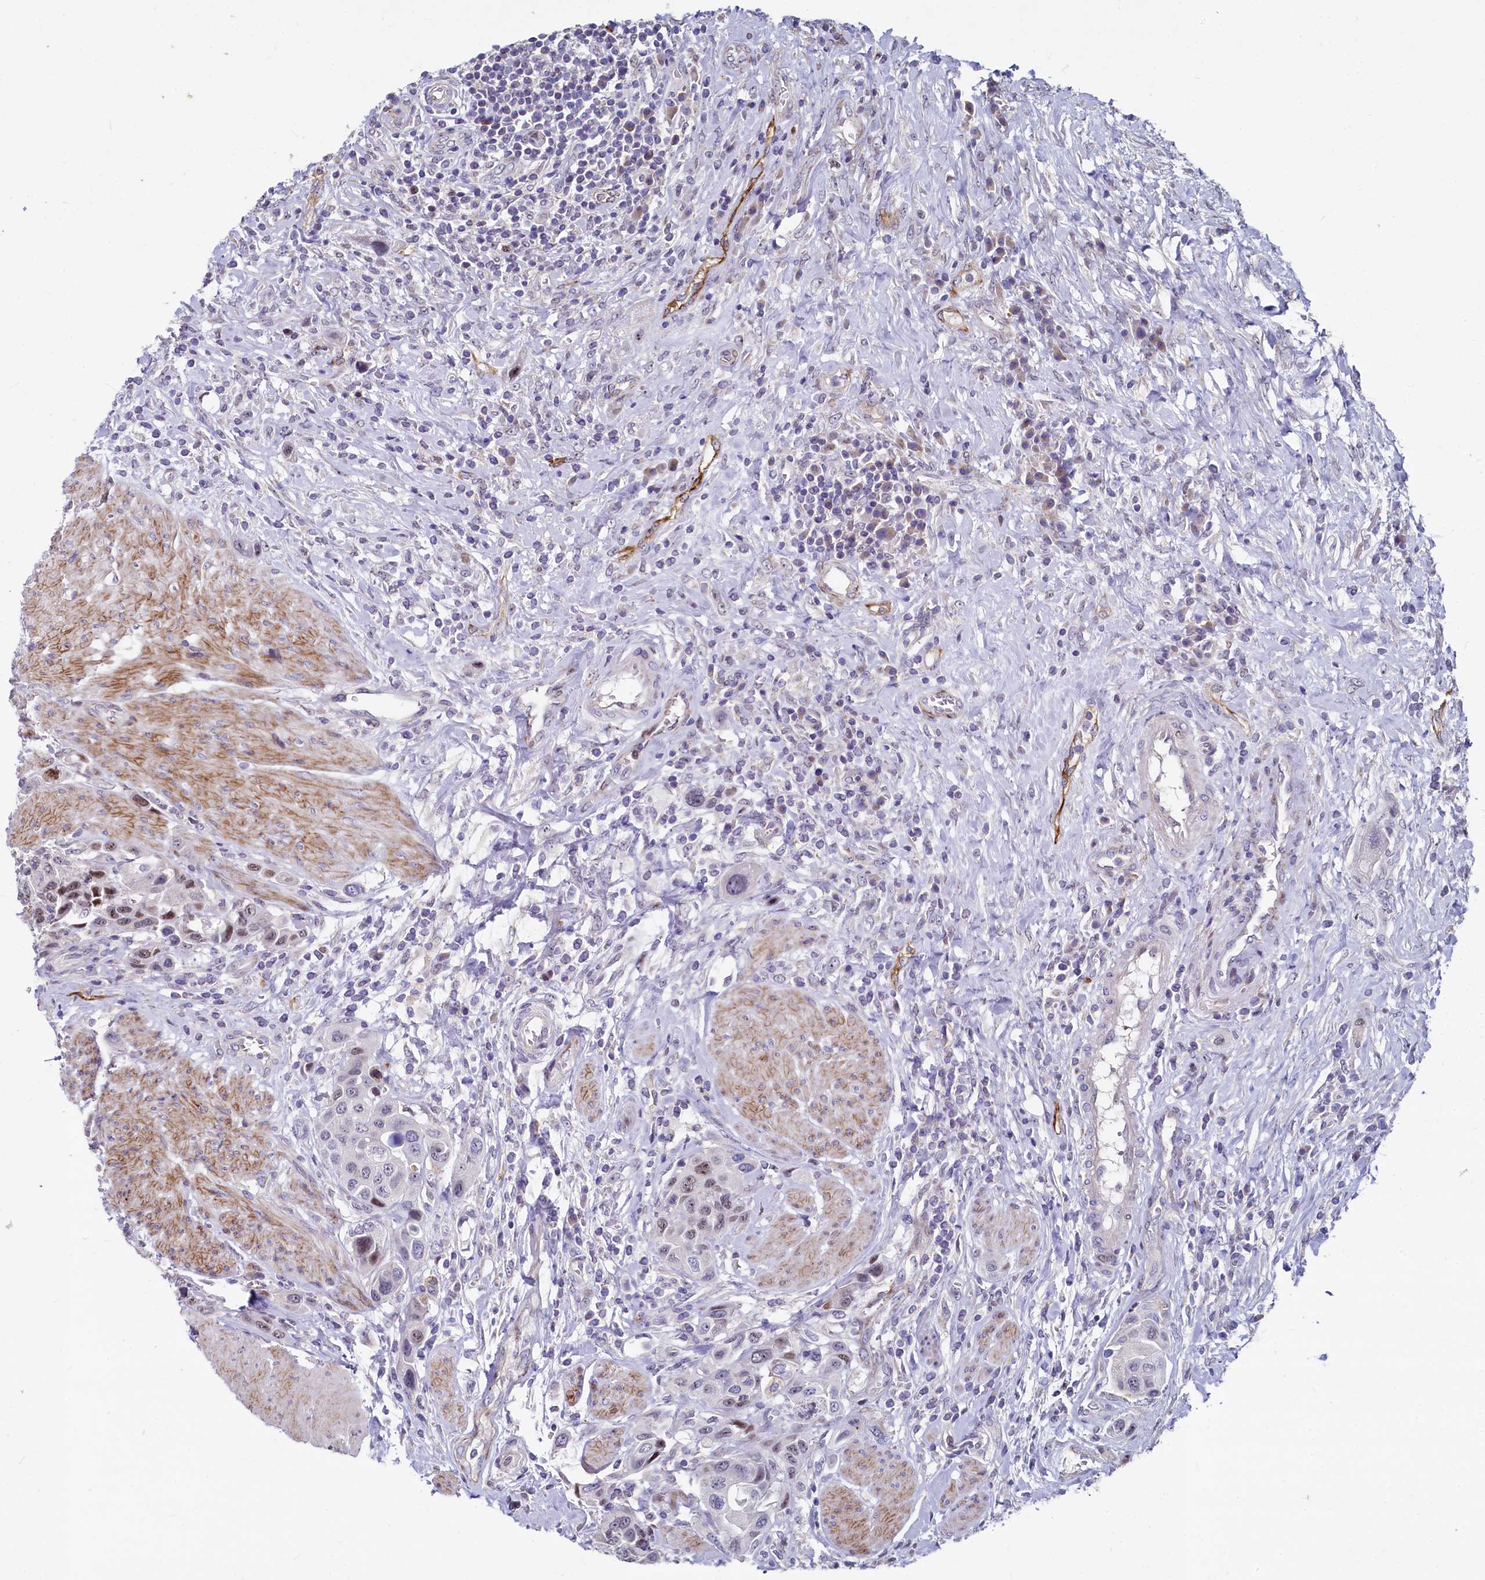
{"staining": {"intensity": "weak", "quantity": "25%-75%", "location": "nuclear"}, "tissue": "urothelial cancer", "cell_type": "Tumor cells", "image_type": "cancer", "snomed": [{"axis": "morphology", "description": "Urothelial carcinoma, High grade"}, {"axis": "topography", "description": "Urinary bladder"}], "caption": "Immunohistochemistry (IHC) of human high-grade urothelial carcinoma demonstrates low levels of weak nuclear staining in approximately 25%-75% of tumor cells.", "gene": "ASXL3", "patient": {"sex": "male", "age": 50}}